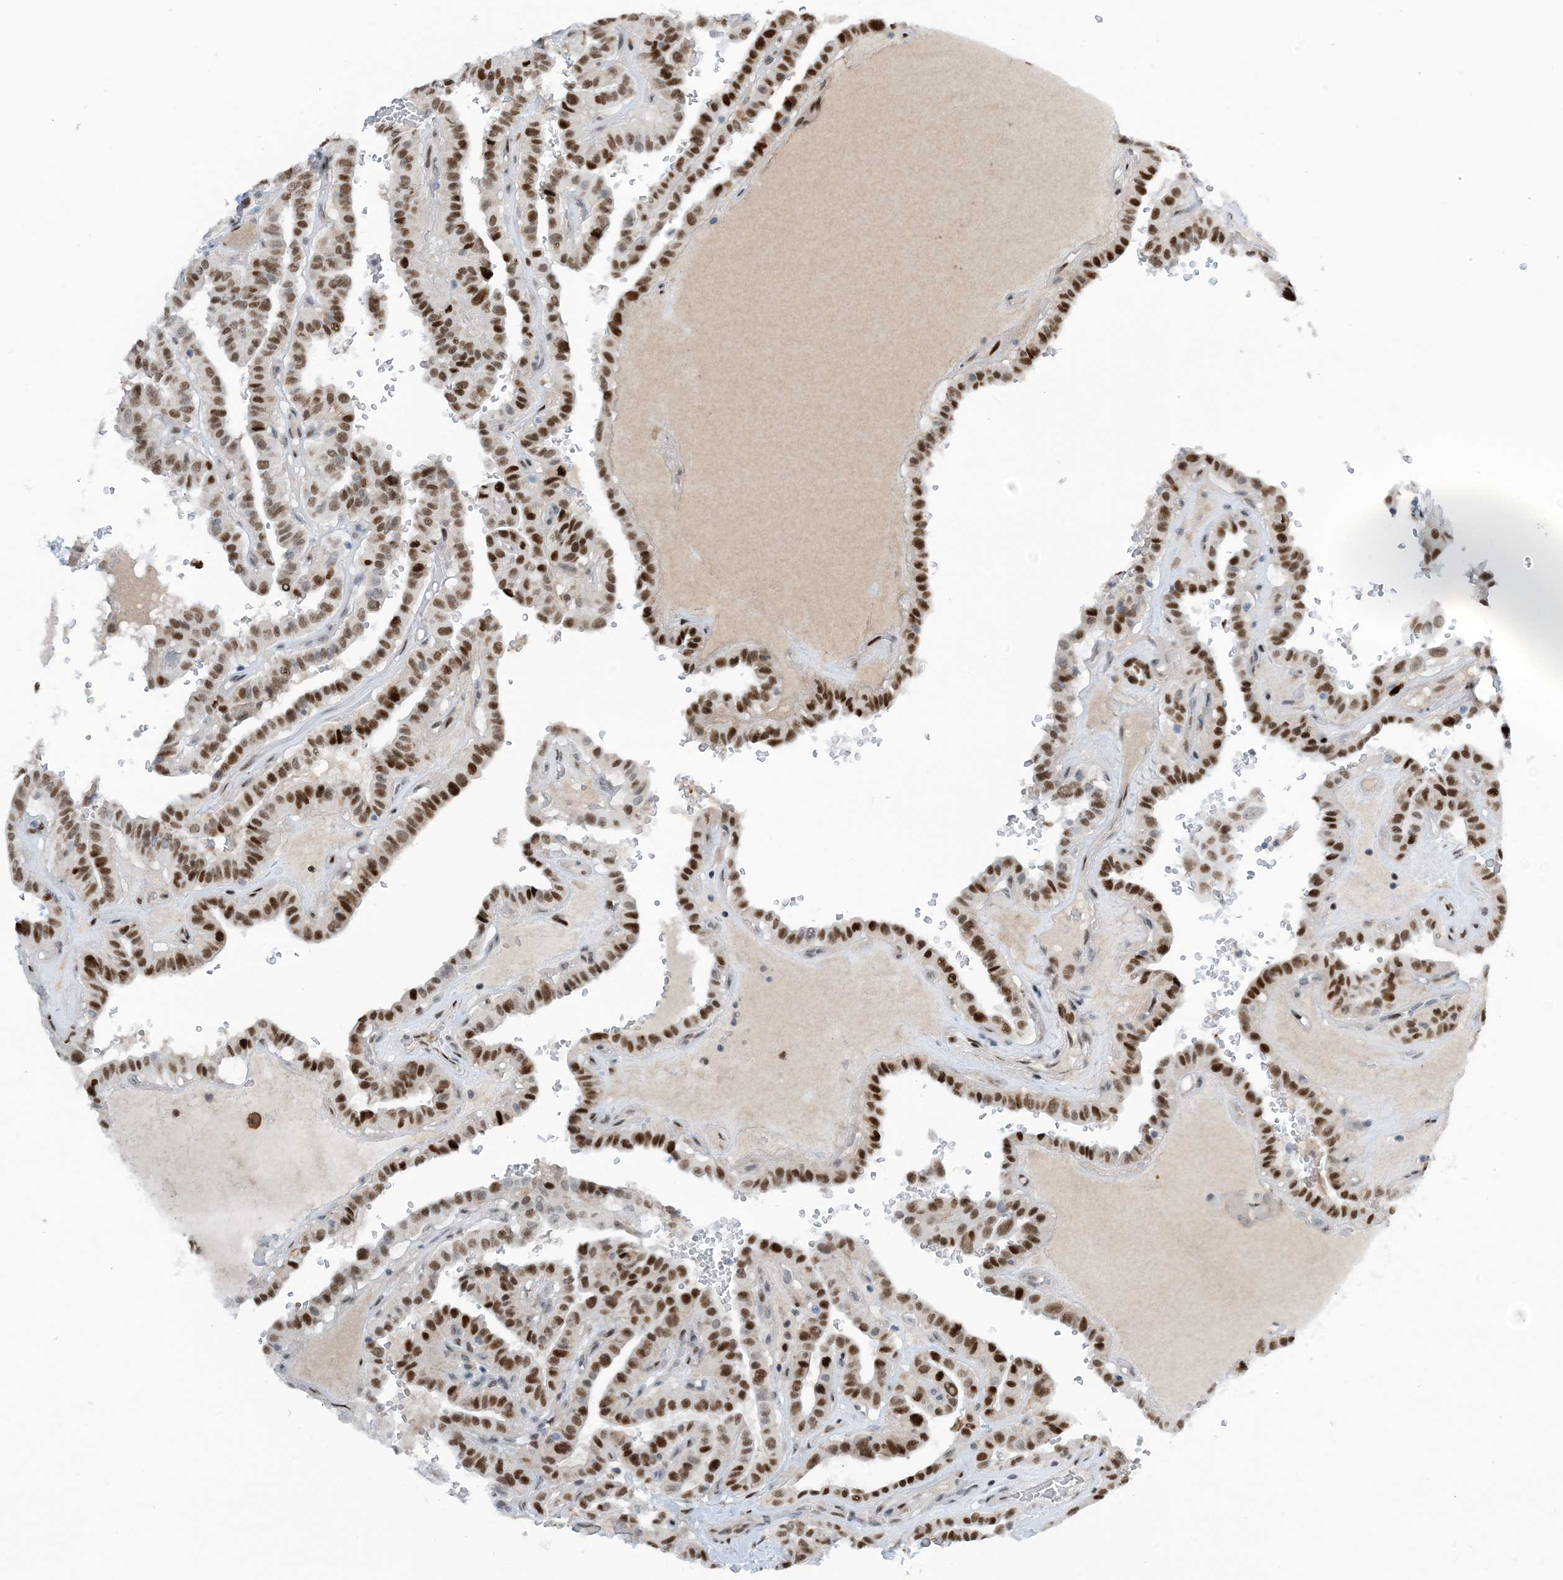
{"staining": {"intensity": "moderate", "quantity": ">75%", "location": "nuclear"}, "tissue": "thyroid cancer", "cell_type": "Tumor cells", "image_type": "cancer", "snomed": [{"axis": "morphology", "description": "Papillary adenocarcinoma, NOS"}, {"axis": "topography", "description": "Thyroid gland"}], "caption": "IHC (DAB (3,3'-diaminobenzidine)) staining of human thyroid papillary adenocarcinoma exhibits moderate nuclear protein expression in about >75% of tumor cells.", "gene": "HEMK1", "patient": {"sex": "male", "age": 77}}